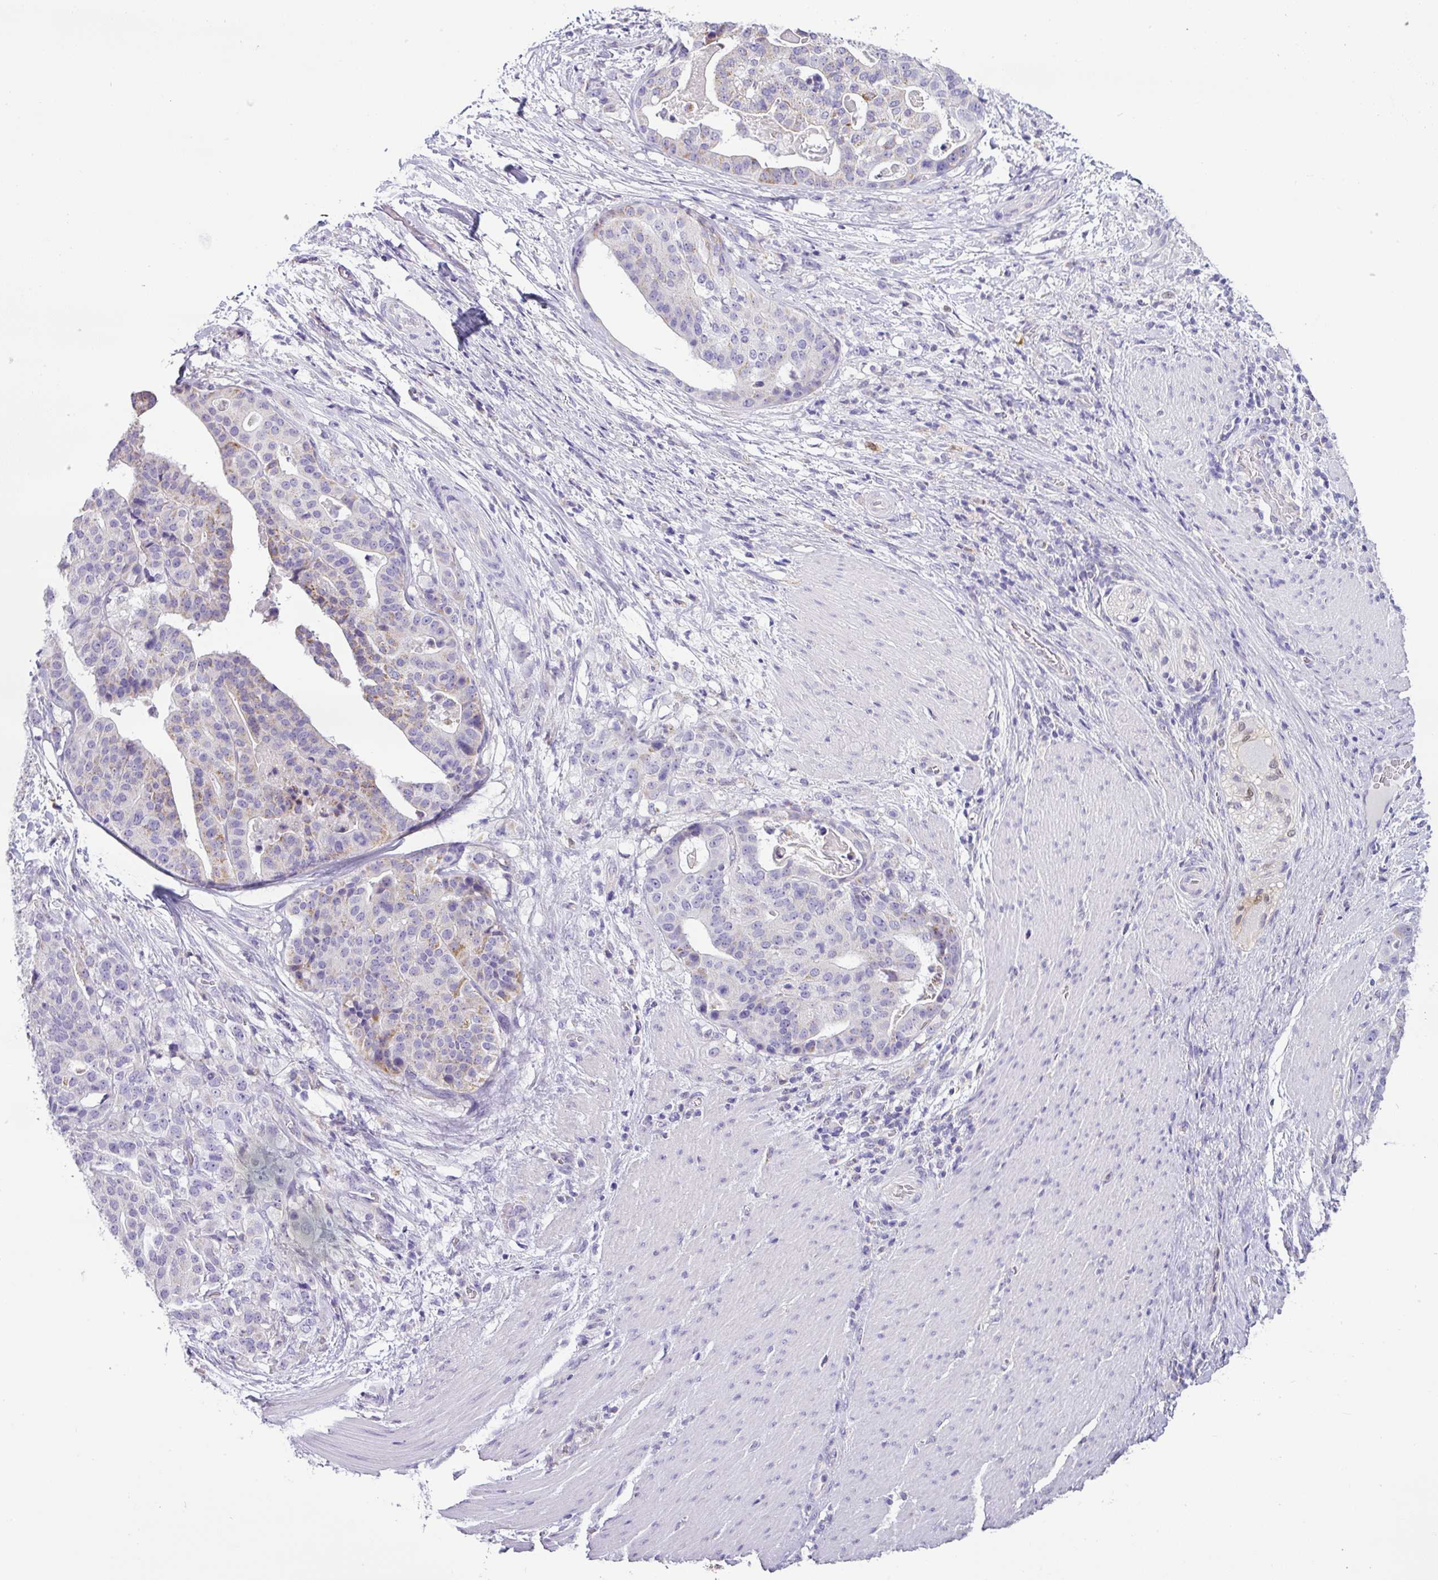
{"staining": {"intensity": "weak", "quantity": "25%-75%", "location": "cytoplasmic/membranous"}, "tissue": "stomach cancer", "cell_type": "Tumor cells", "image_type": "cancer", "snomed": [{"axis": "morphology", "description": "Adenocarcinoma, NOS"}, {"axis": "topography", "description": "Stomach"}], "caption": "DAB (3,3'-diaminobenzidine) immunohistochemical staining of stomach cancer shows weak cytoplasmic/membranous protein expression in approximately 25%-75% of tumor cells. The protein of interest is stained brown, and the nuclei are stained in blue (DAB IHC with brightfield microscopy, high magnification).", "gene": "HMCN2", "patient": {"sex": "male", "age": 48}}